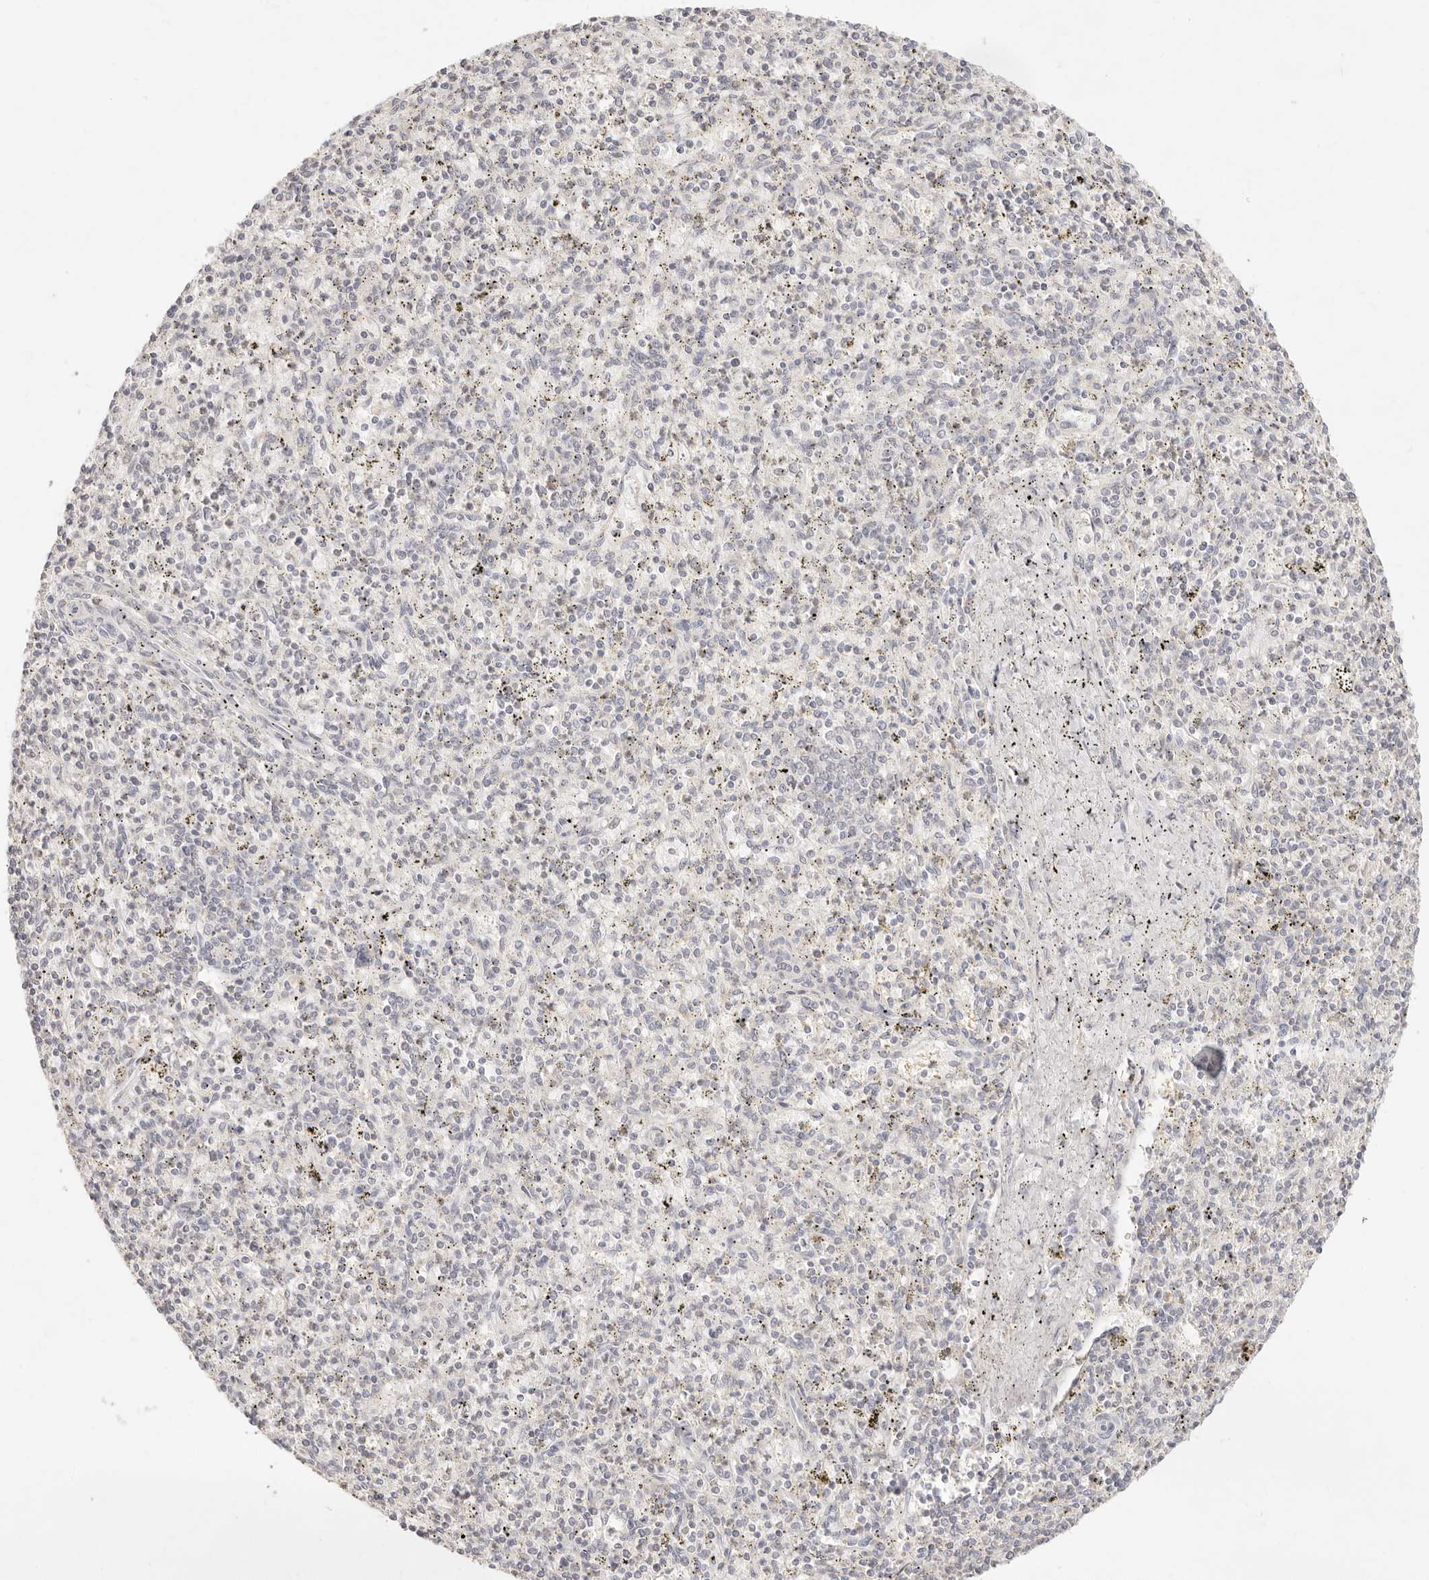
{"staining": {"intensity": "negative", "quantity": "none", "location": "none"}, "tissue": "spleen", "cell_type": "Cells in red pulp", "image_type": "normal", "snomed": [{"axis": "morphology", "description": "Normal tissue, NOS"}, {"axis": "topography", "description": "Spleen"}], "caption": "IHC of normal spleen exhibits no staining in cells in red pulp. (Immunohistochemistry, brightfield microscopy, high magnification).", "gene": "GPR156", "patient": {"sex": "male", "age": 72}}